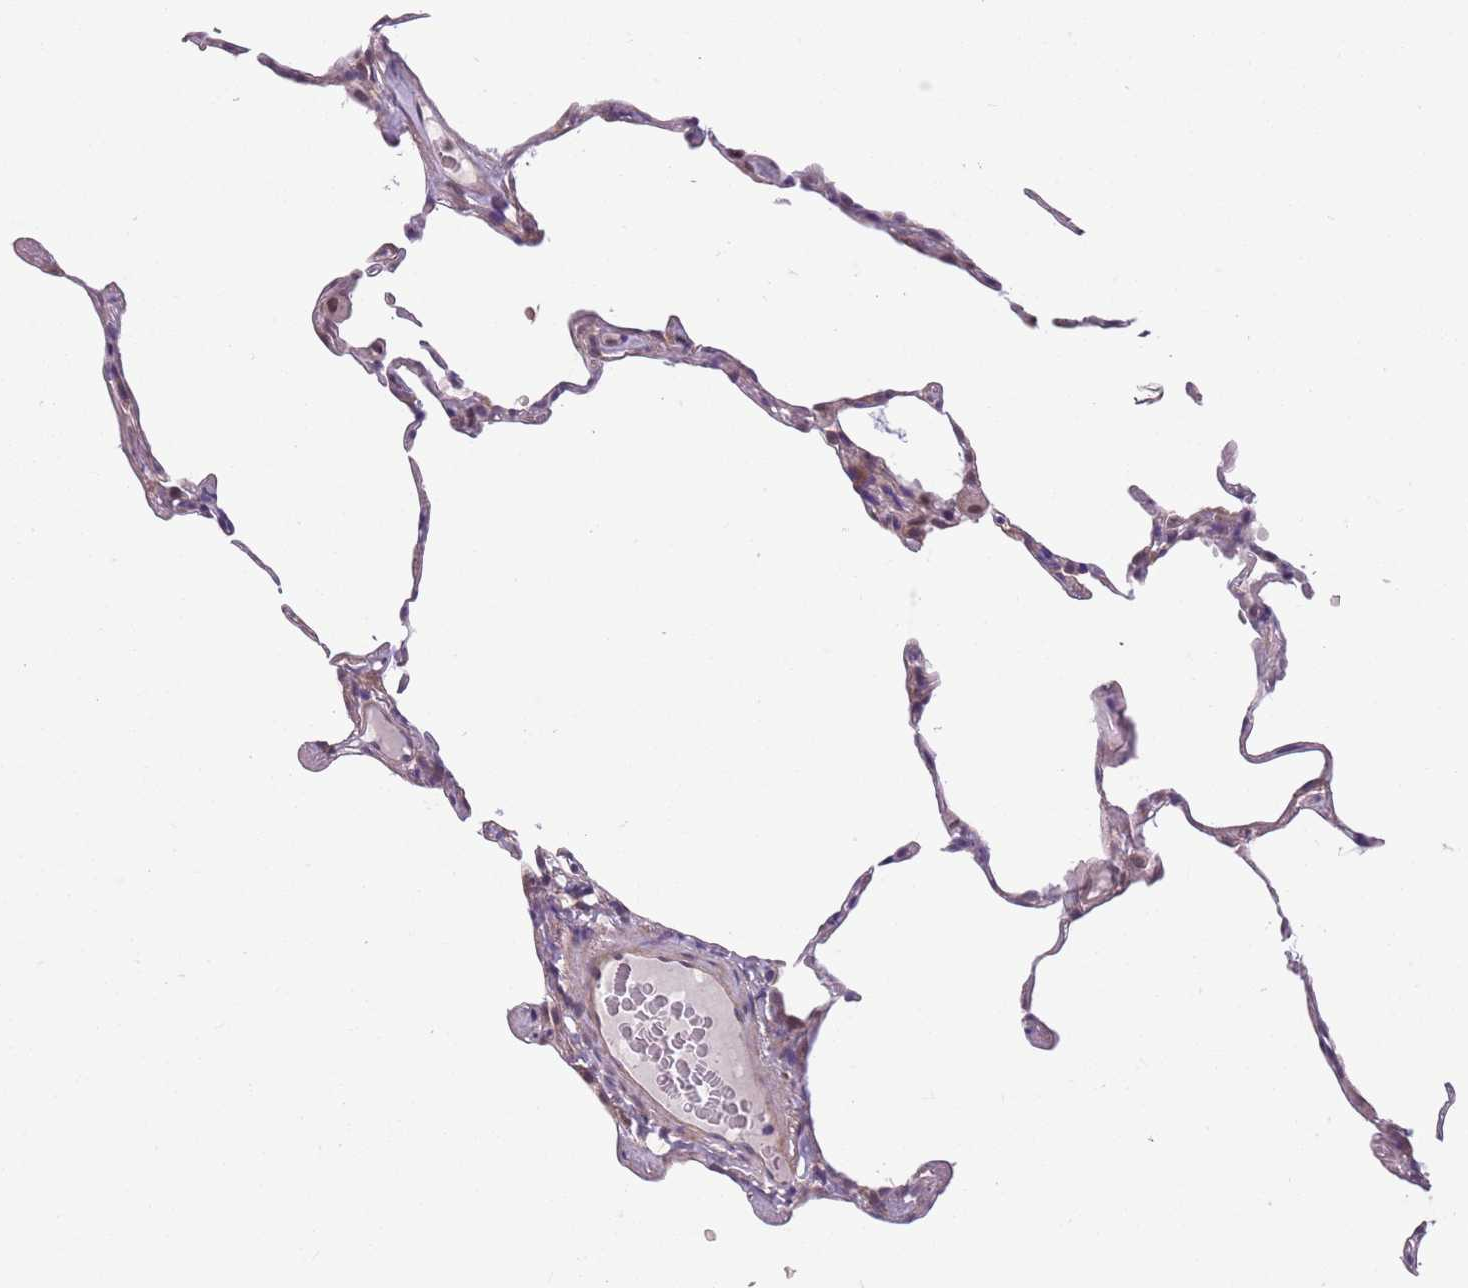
{"staining": {"intensity": "negative", "quantity": "none", "location": "none"}, "tissue": "lung", "cell_type": "Alveolar cells", "image_type": "normal", "snomed": [{"axis": "morphology", "description": "Normal tissue, NOS"}, {"axis": "topography", "description": "Lung"}], "caption": "IHC histopathology image of normal lung: human lung stained with DAB exhibits no significant protein expression in alveolar cells. The staining is performed using DAB (3,3'-diaminobenzidine) brown chromogen with nuclei counter-stained in using hematoxylin.", "gene": "ADCY7", "patient": {"sex": "female", "age": 57}}